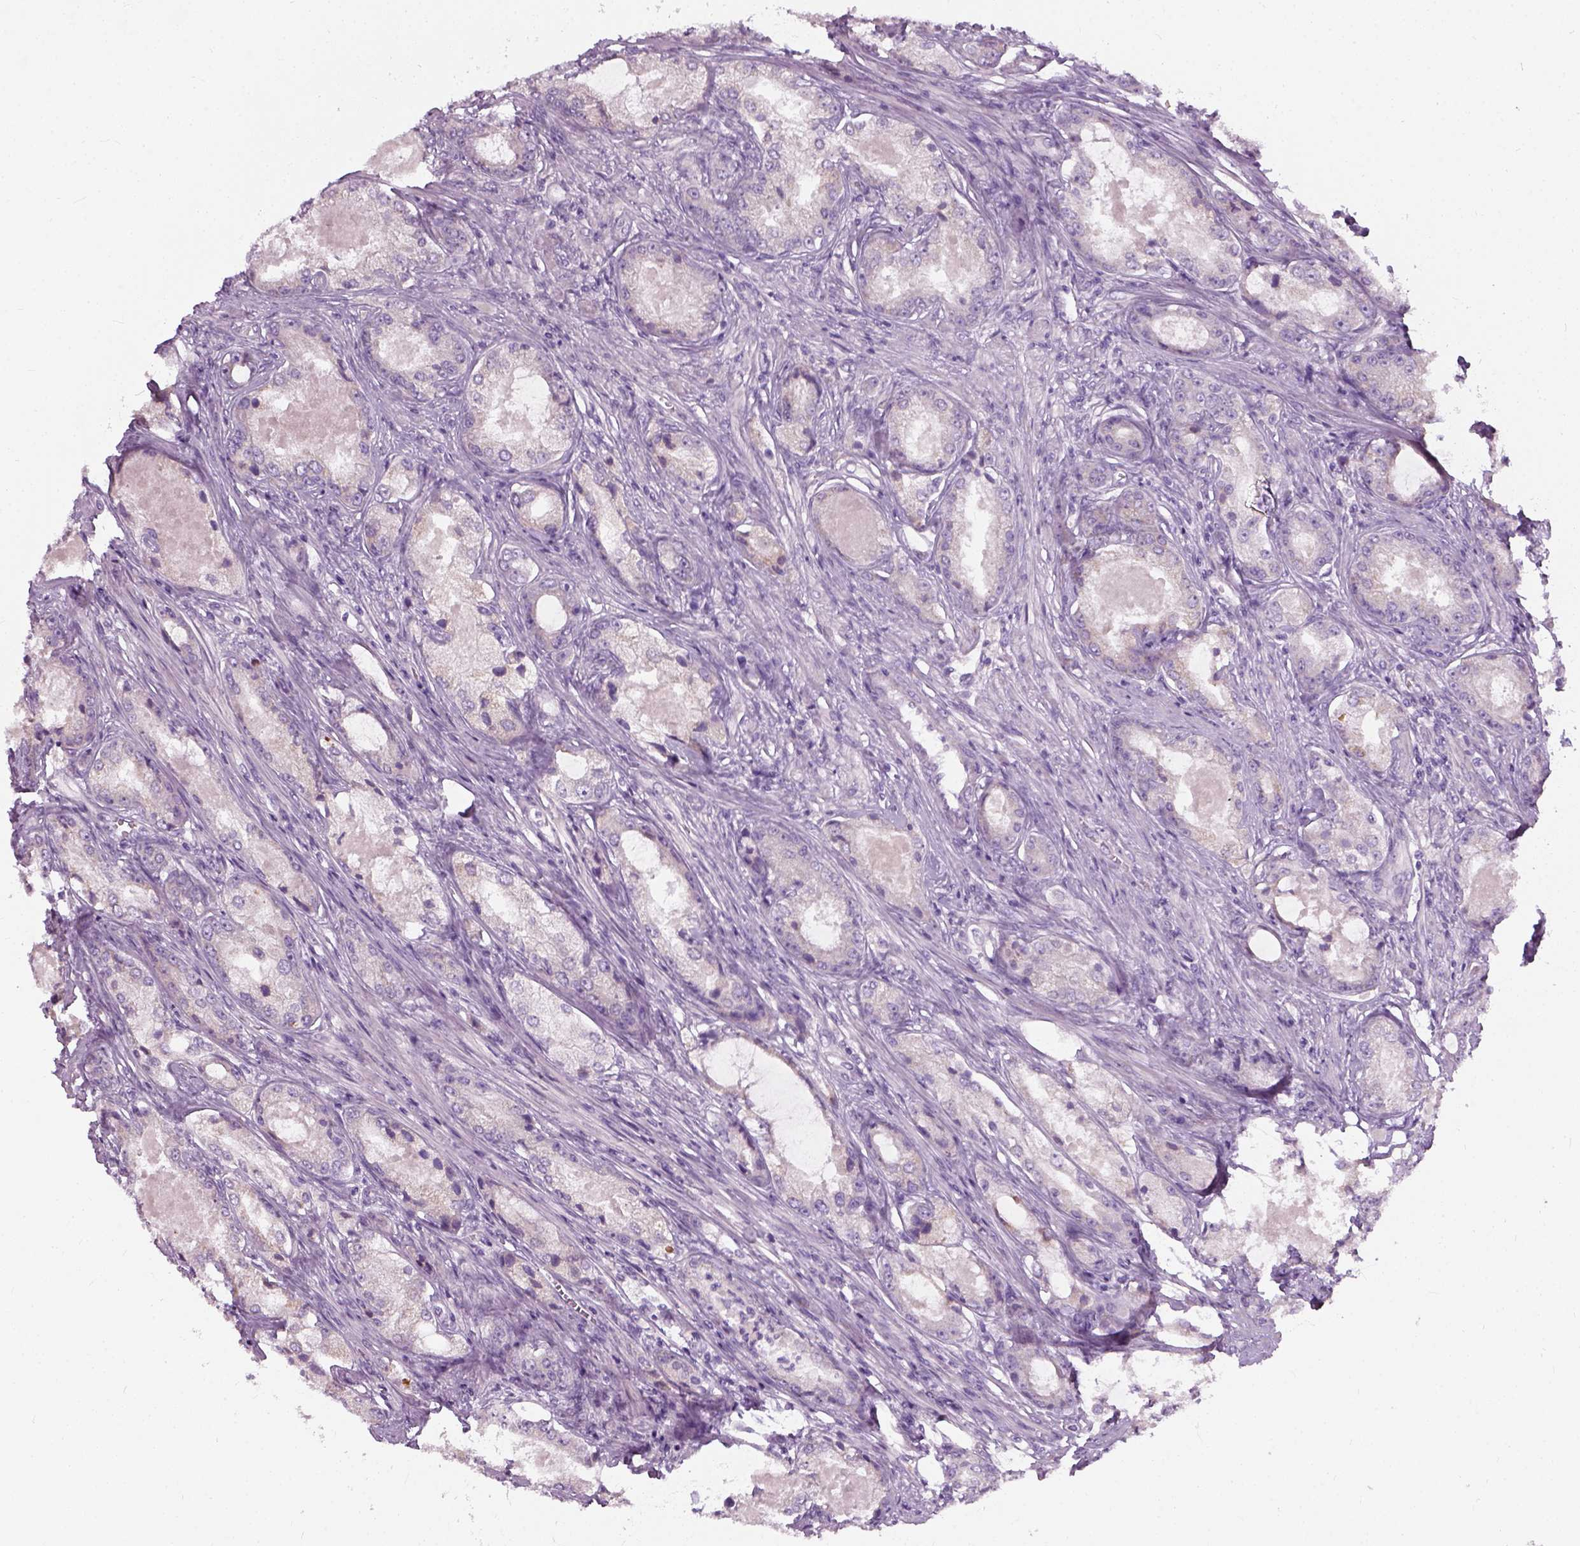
{"staining": {"intensity": "negative", "quantity": "none", "location": "none"}, "tissue": "prostate cancer", "cell_type": "Tumor cells", "image_type": "cancer", "snomed": [{"axis": "morphology", "description": "Adenocarcinoma, Low grade"}, {"axis": "topography", "description": "Prostate"}], "caption": "A histopathology image of human prostate cancer is negative for staining in tumor cells. Brightfield microscopy of immunohistochemistry stained with DAB (3,3'-diaminobenzidine) (brown) and hematoxylin (blue), captured at high magnification.", "gene": "TRIM72", "patient": {"sex": "male", "age": 68}}